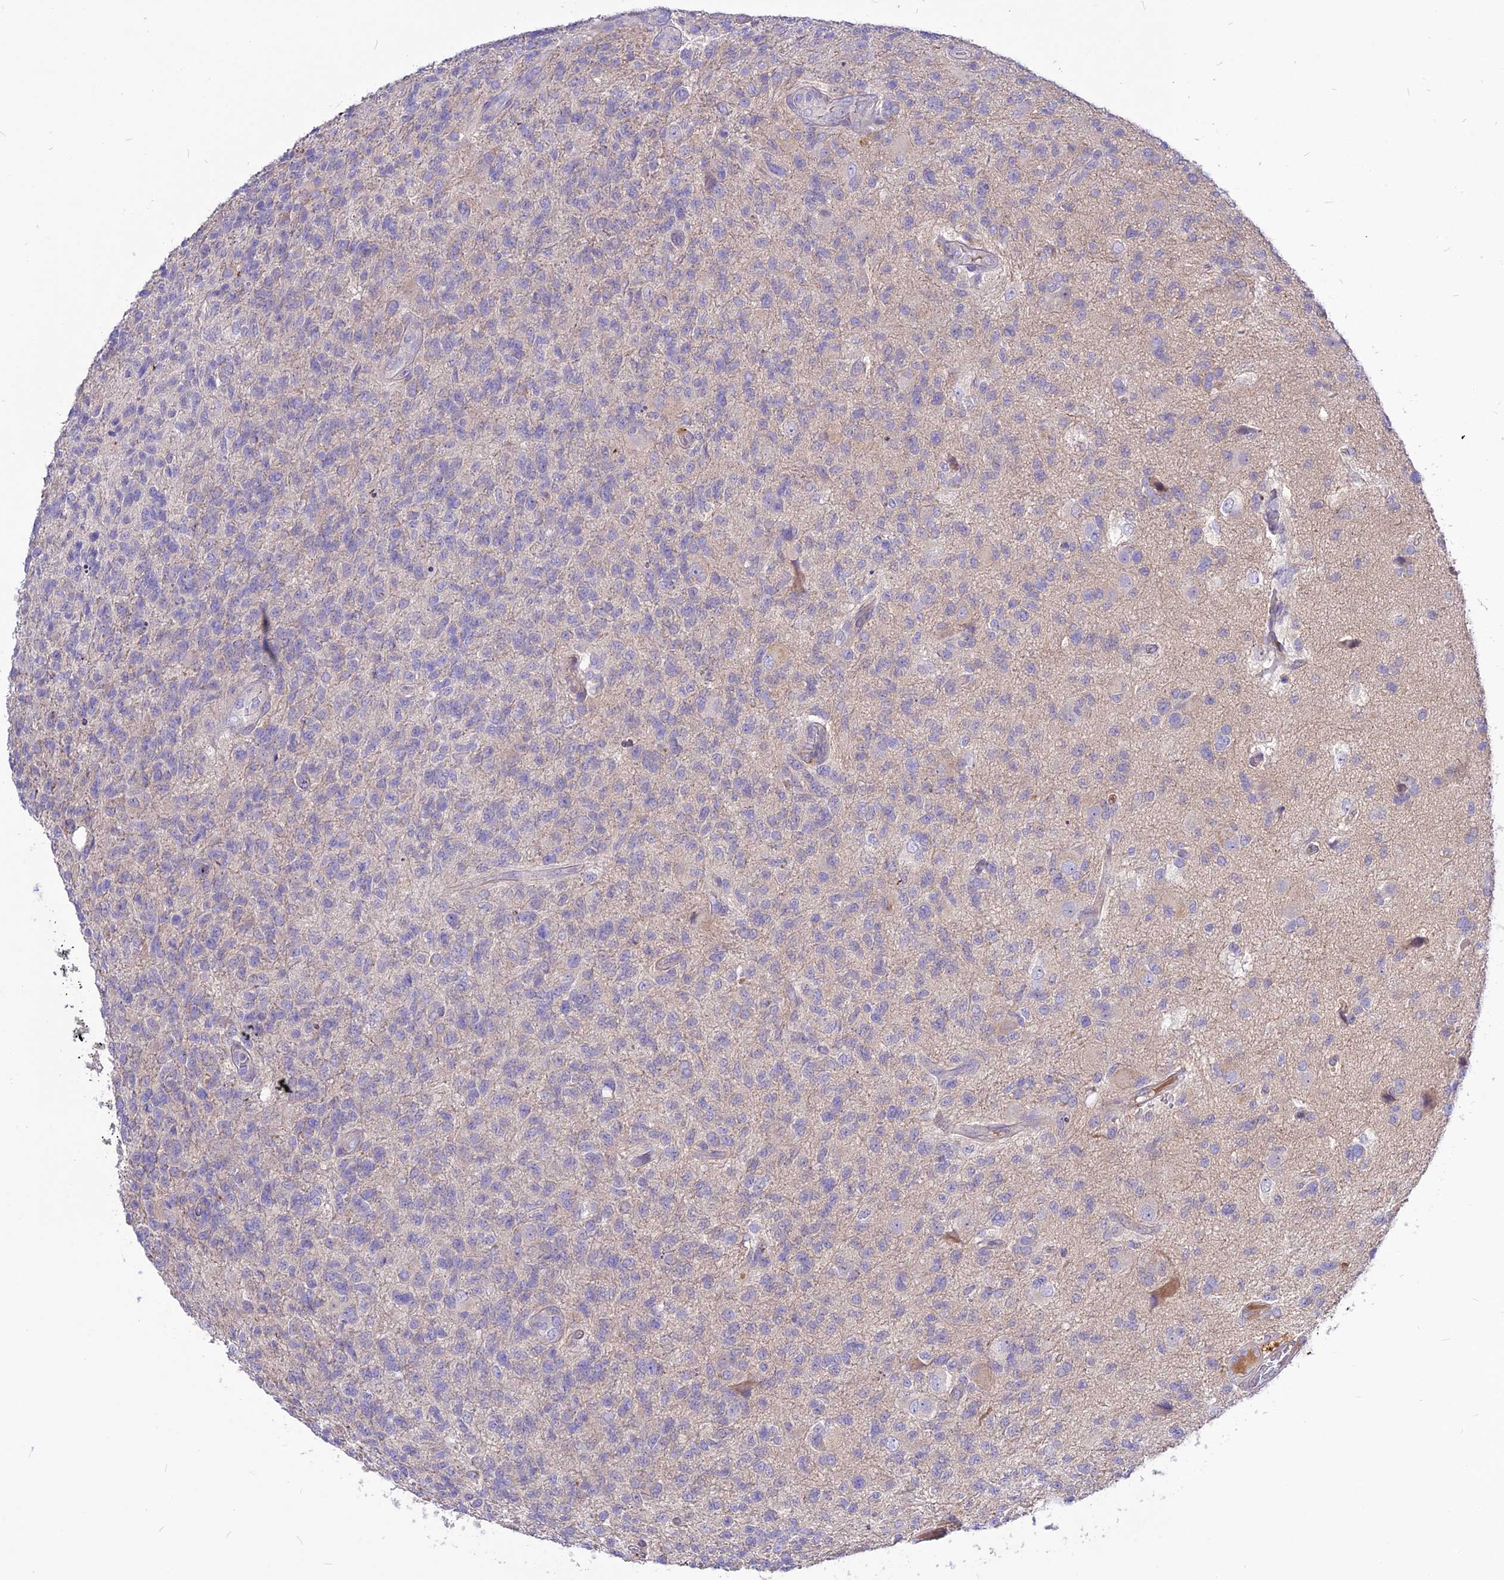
{"staining": {"intensity": "weak", "quantity": "<25%", "location": "cytoplasmic/membranous"}, "tissue": "glioma", "cell_type": "Tumor cells", "image_type": "cancer", "snomed": [{"axis": "morphology", "description": "Glioma, malignant, High grade"}, {"axis": "topography", "description": "Brain"}], "caption": "Histopathology image shows no significant protein expression in tumor cells of glioma.", "gene": "CZIB", "patient": {"sex": "male", "age": 56}}